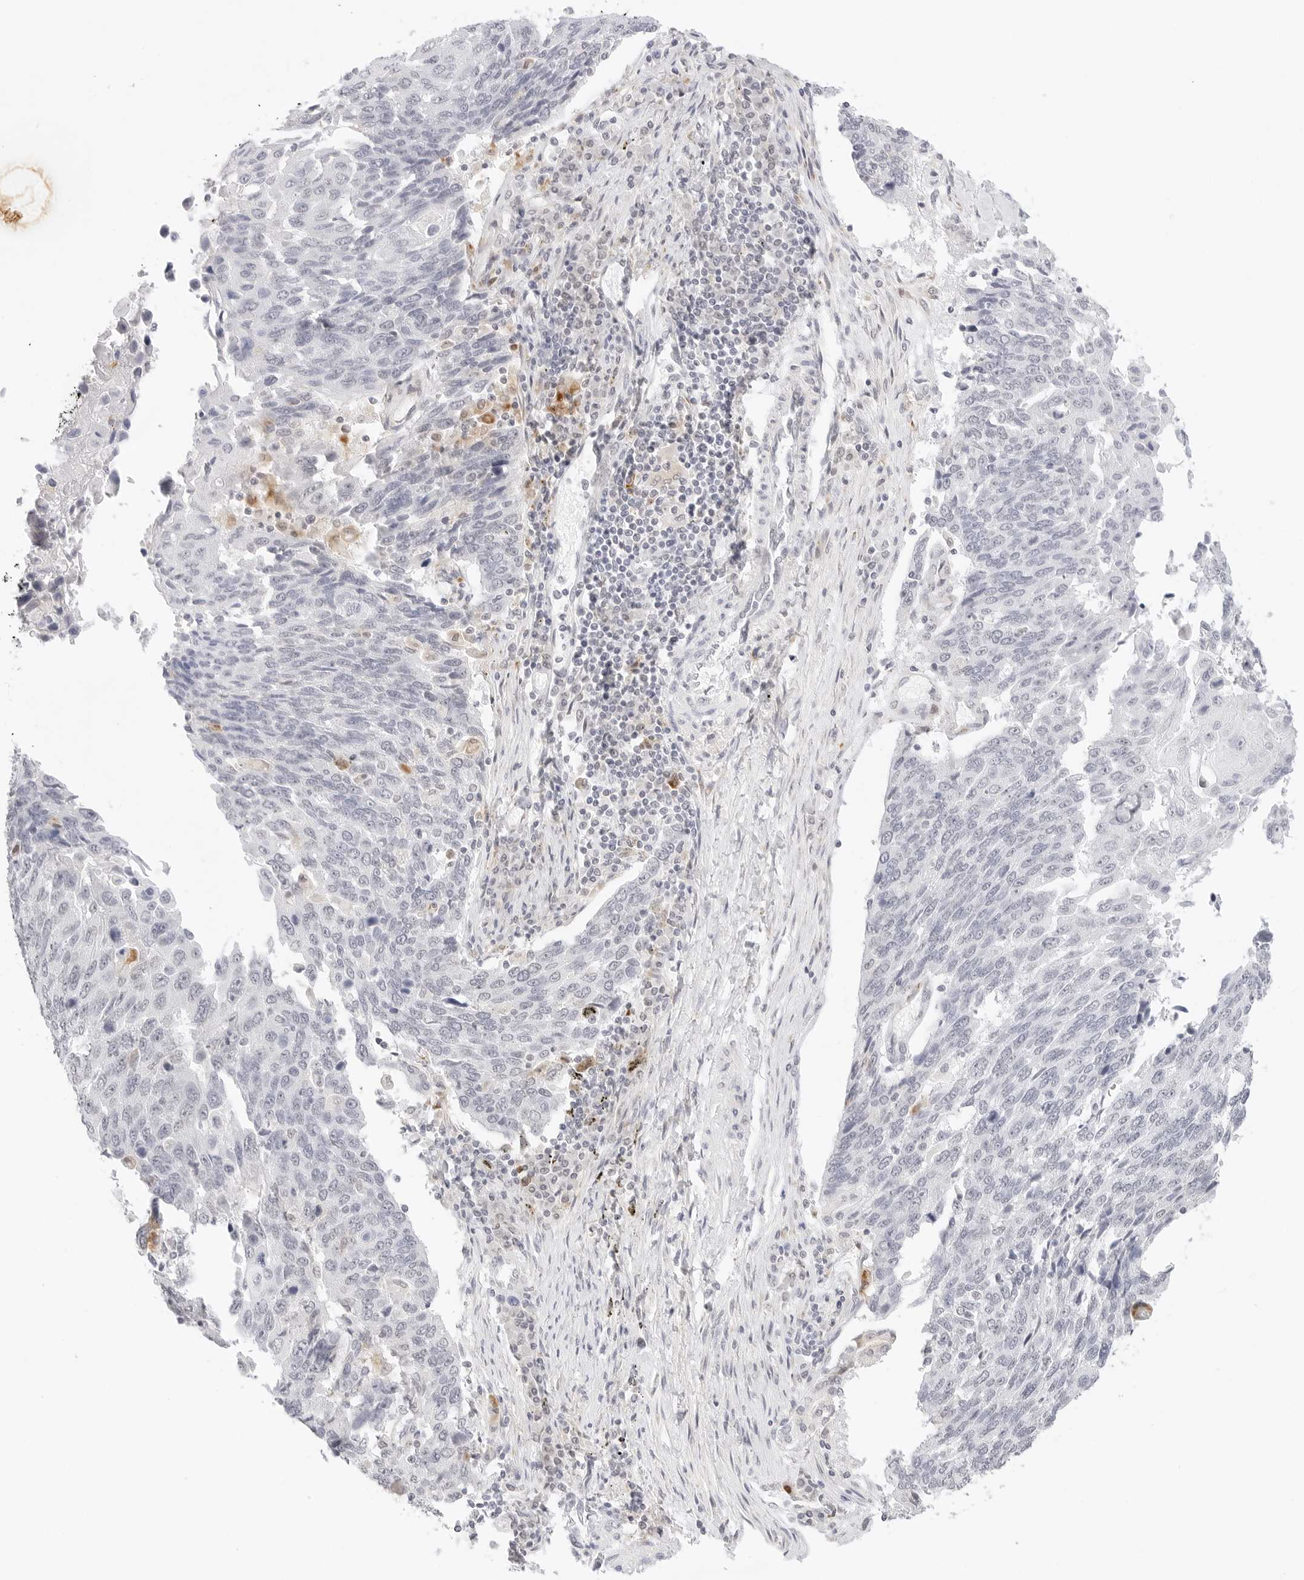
{"staining": {"intensity": "negative", "quantity": "none", "location": "none"}, "tissue": "lung cancer", "cell_type": "Tumor cells", "image_type": "cancer", "snomed": [{"axis": "morphology", "description": "Squamous cell carcinoma, NOS"}, {"axis": "topography", "description": "Lung"}], "caption": "Lung cancer stained for a protein using IHC exhibits no staining tumor cells.", "gene": "XKR4", "patient": {"sex": "male", "age": 66}}